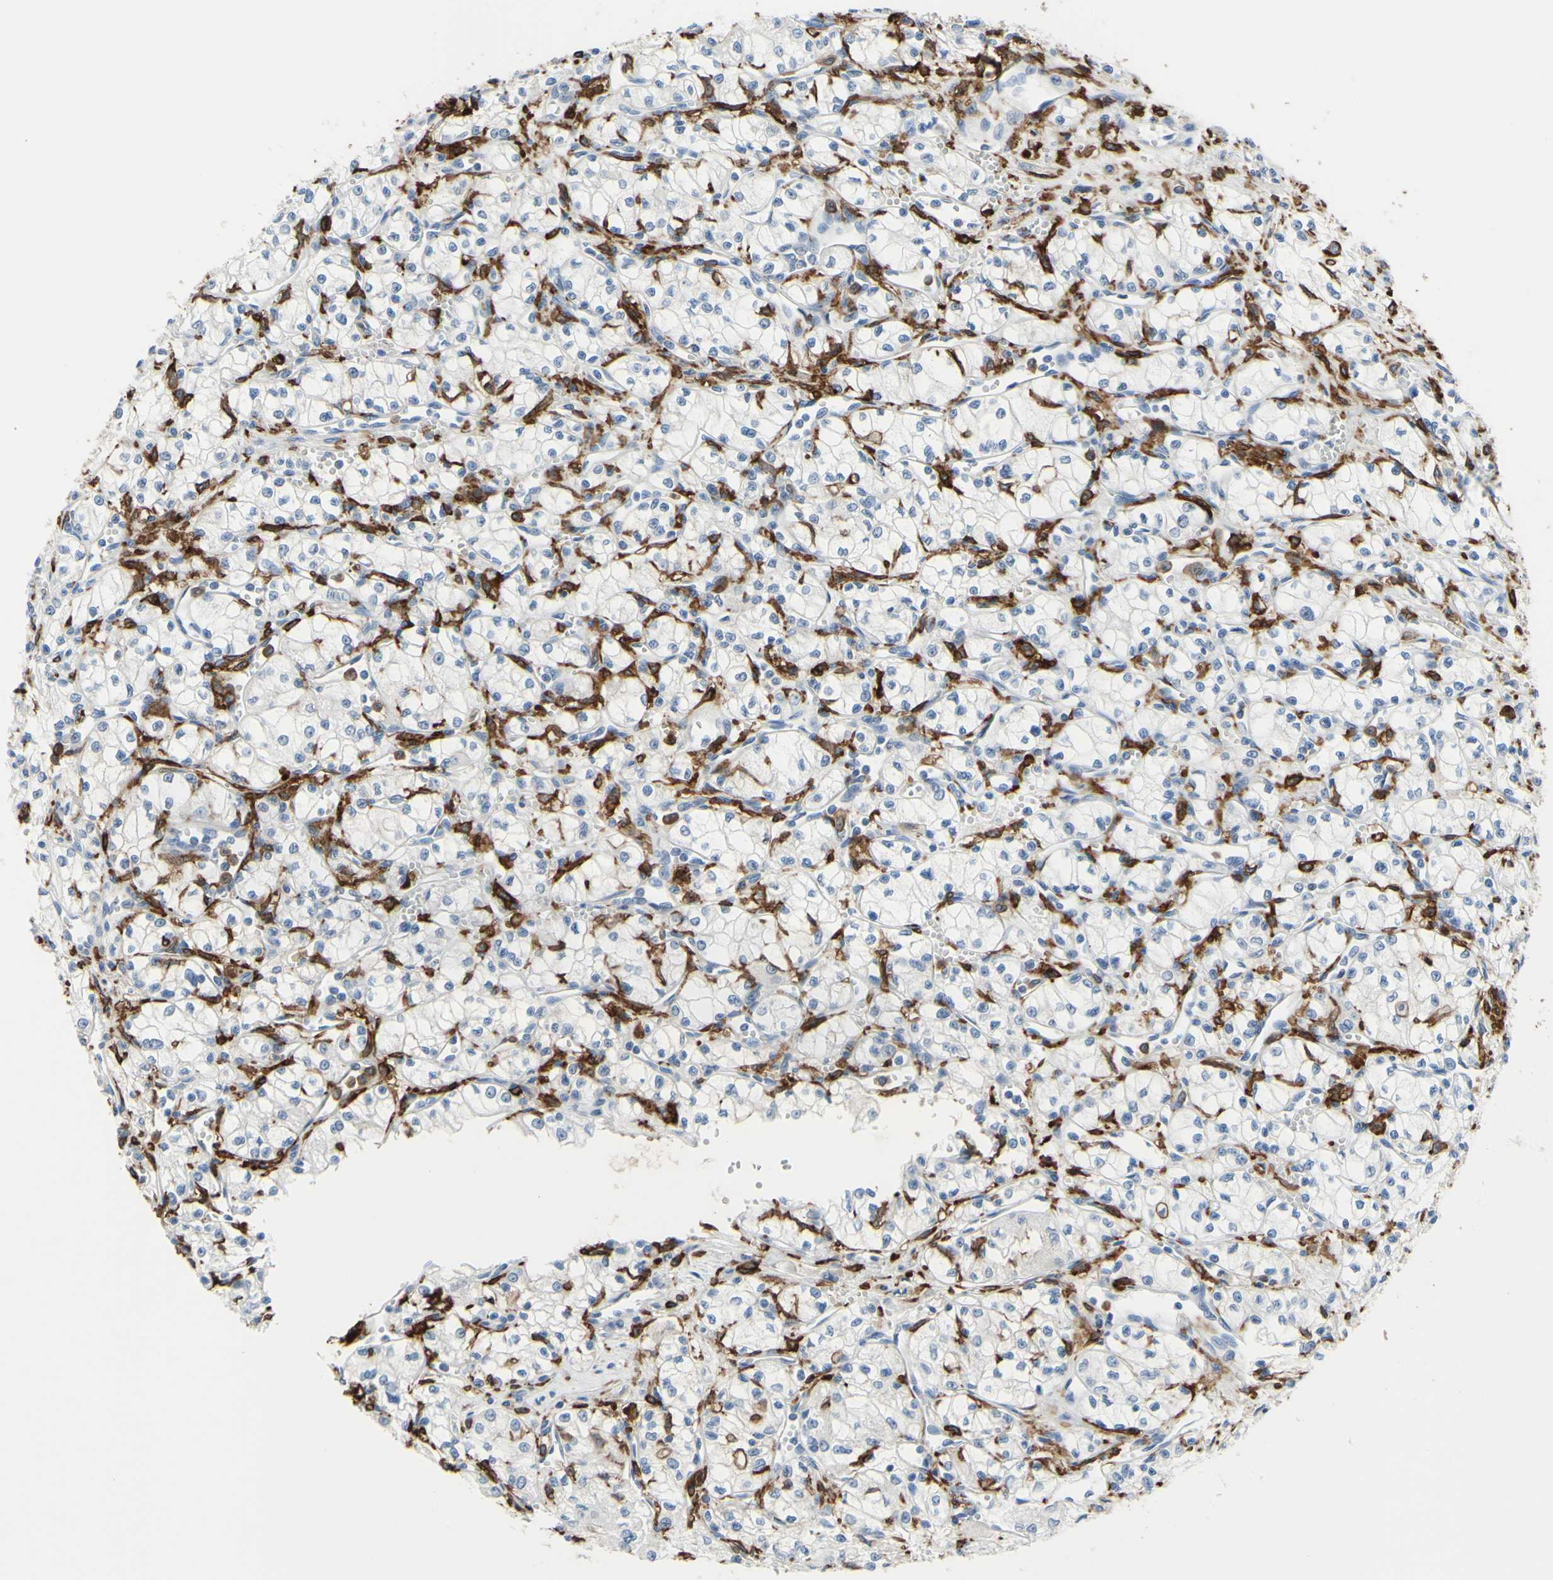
{"staining": {"intensity": "negative", "quantity": "none", "location": "none"}, "tissue": "renal cancer", "cell_type": "Tumor cells", "image_type": "cancer", "snomed": [{"axis": "morphology", "description": "Normal tissue, NOS"}, {"axis": "morphology", "description": "Adenocarcinoma, NOS"}, {"axis": "topography", "description": "Kidney"}], "caption": "Immunohistochemical staining of human renal cancer shows no significant expression in tumor cells.", "gene": "FCGR2A", "patient": {"sex": "male", "age": 59}}